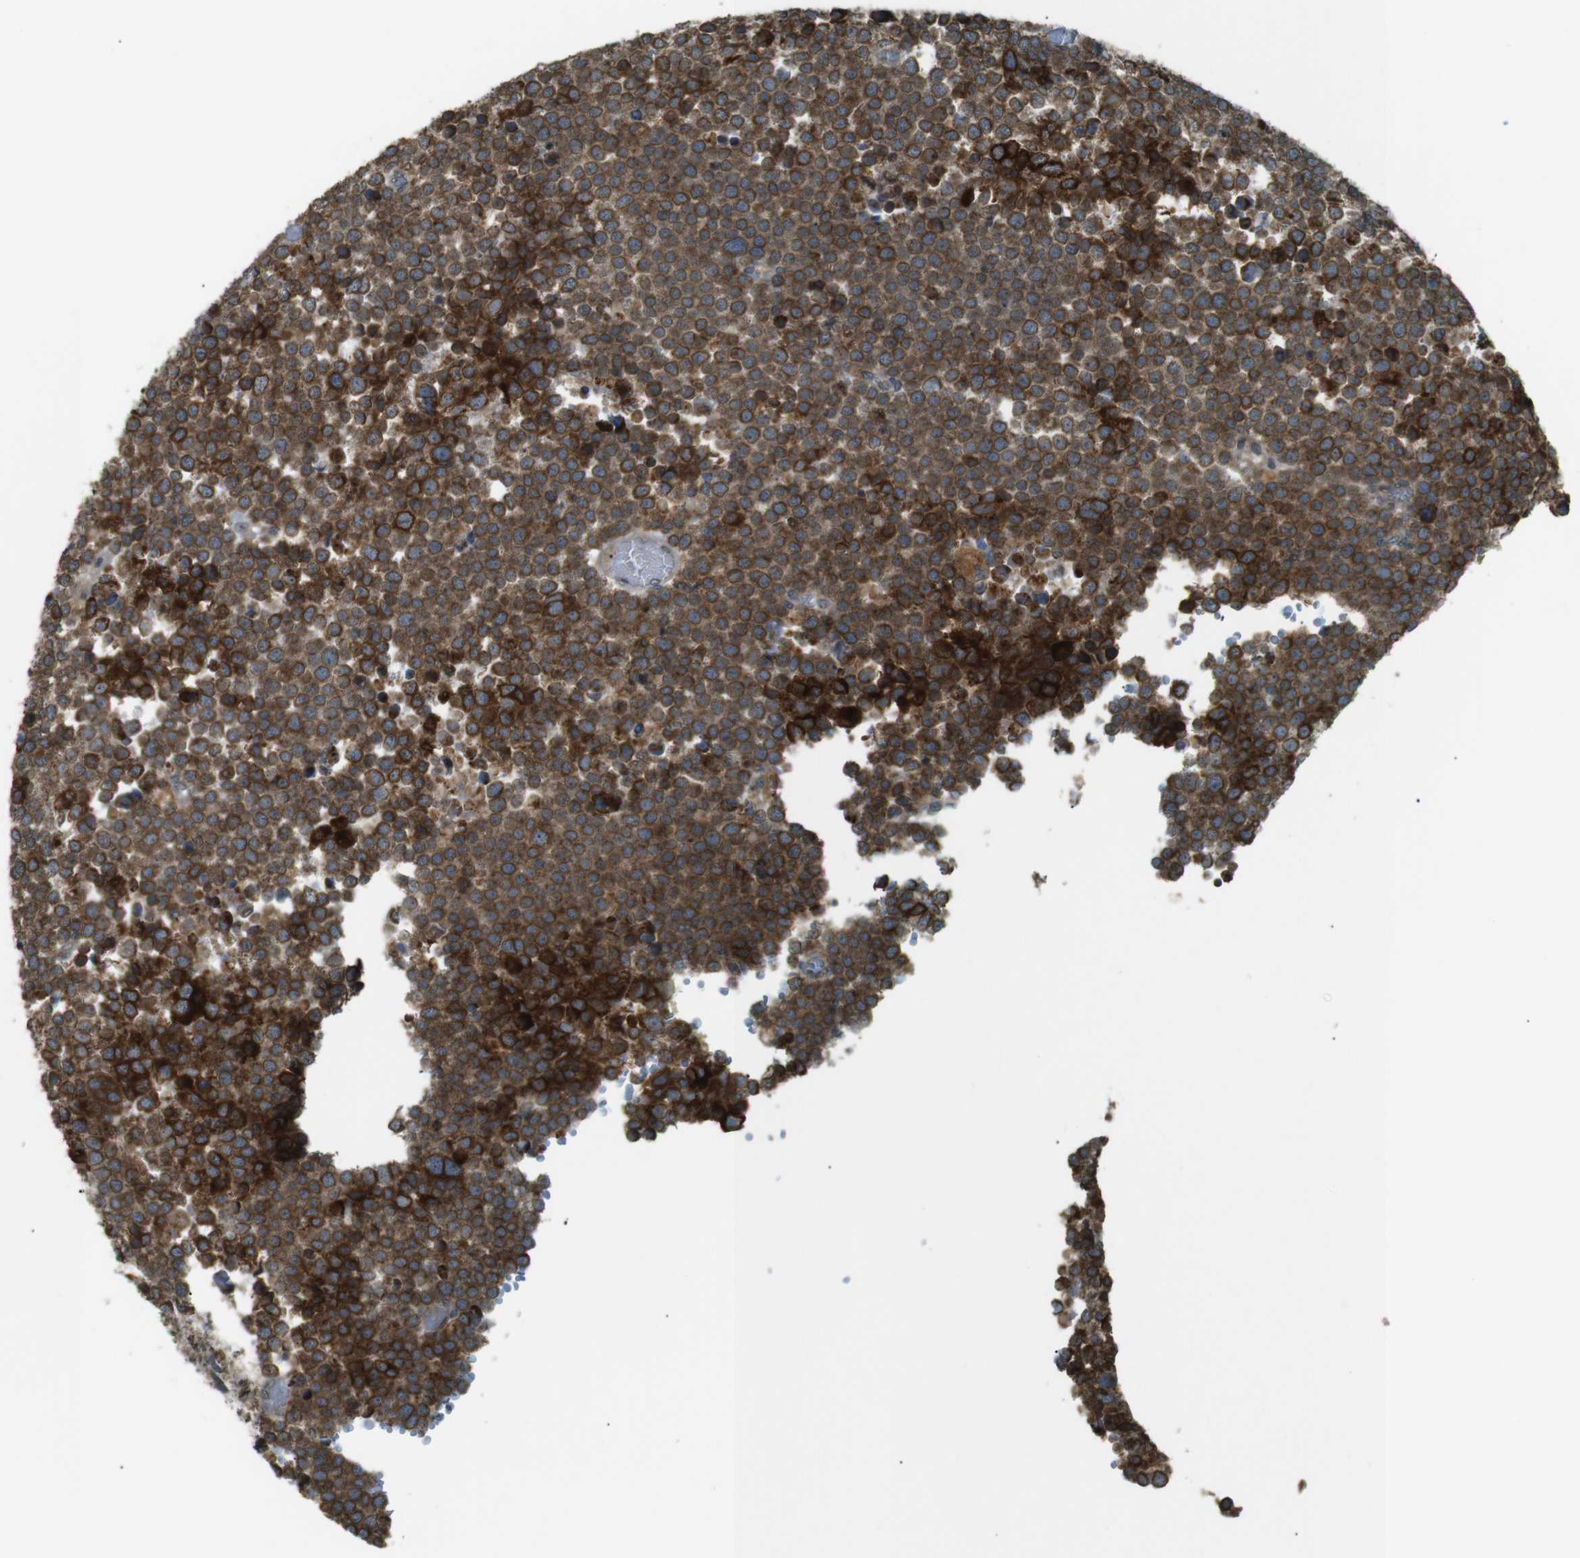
{"staining": {"intensity": "strong", "quantity": ">75%", "location": "cytoplasmic/membranous"}, "tissue": "testis cancer", "cell_type": "Tumor cells", "image_type": "cancer", "snomed": [{"axis": "morphology", "description": "Seminoma, NOS"}, {"axis": "topography", "description": "Testis"}], "caption": "Human testis cancer stained for a protein (brown) exhibits strong cytoplasmic/membranous positive positivity in about >75% of tumor cells.", "gene": "TMED4", "patient": {"sex": "male", "age": 71}}